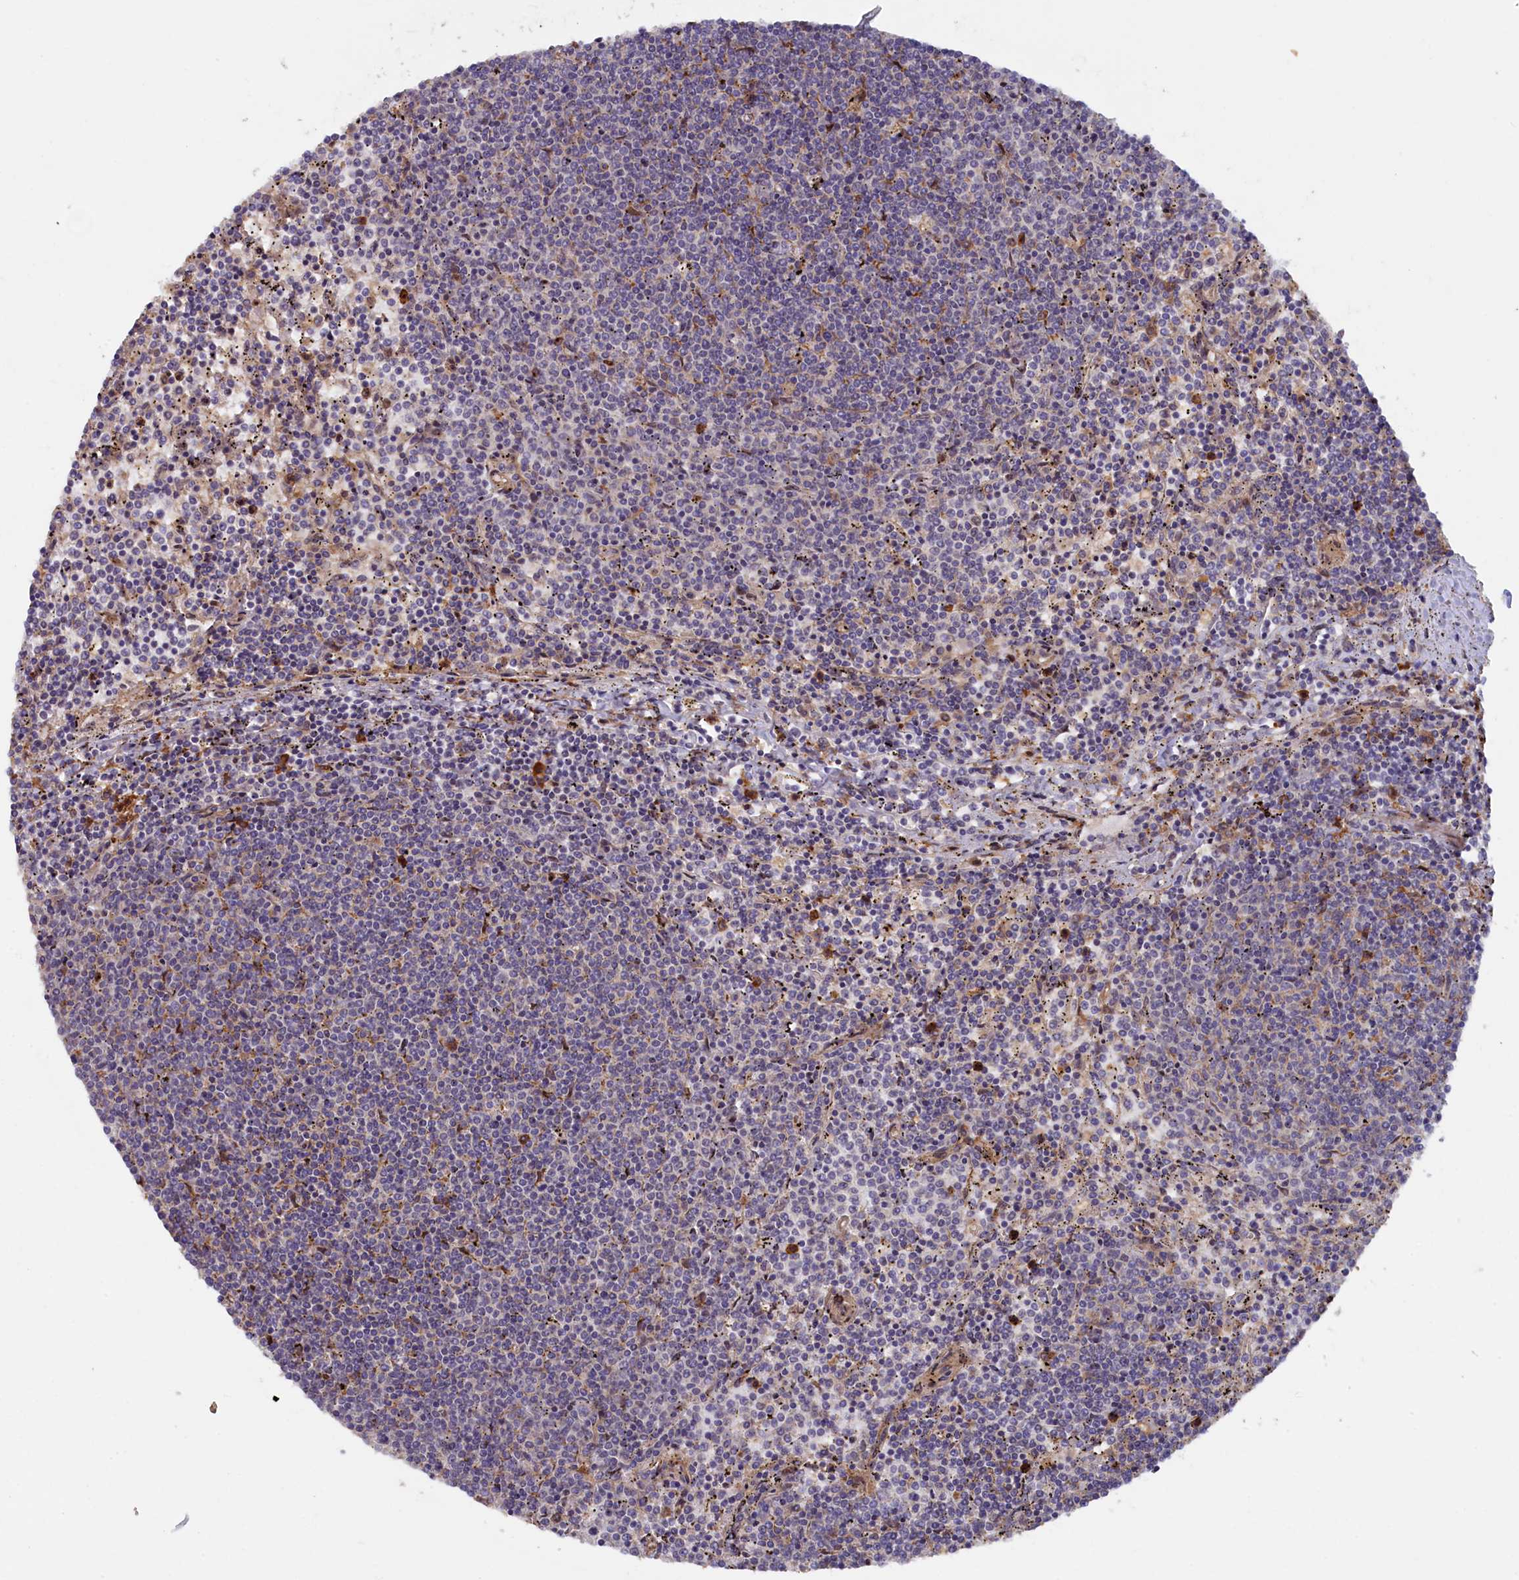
{"staining": {"intensity": "negative", "quantity": "none", "location": "none"}, "tissue": "lymphoma", "cell_type": "Tumor cells", "image_type": "cancer", "snomed": [{"axis": "morphology", "description": "Malignant lymphoma, non-Hodgkin's type, Low grade"}, {"axis": "topography", "description": "Spleen"}], "caption": "Immunohistochemistry (IHC) photomicrograph of lymphoma stained for a protein (brown), which shows no expression in tumor cells. Brightfield microscopy of immunohistochemistry (IHC) stained with DAB (brown) and hematoxylin (blue), captured at high magnification.", "gene": "FERMT1", "patient": {"sex": "female", "age": 50}}